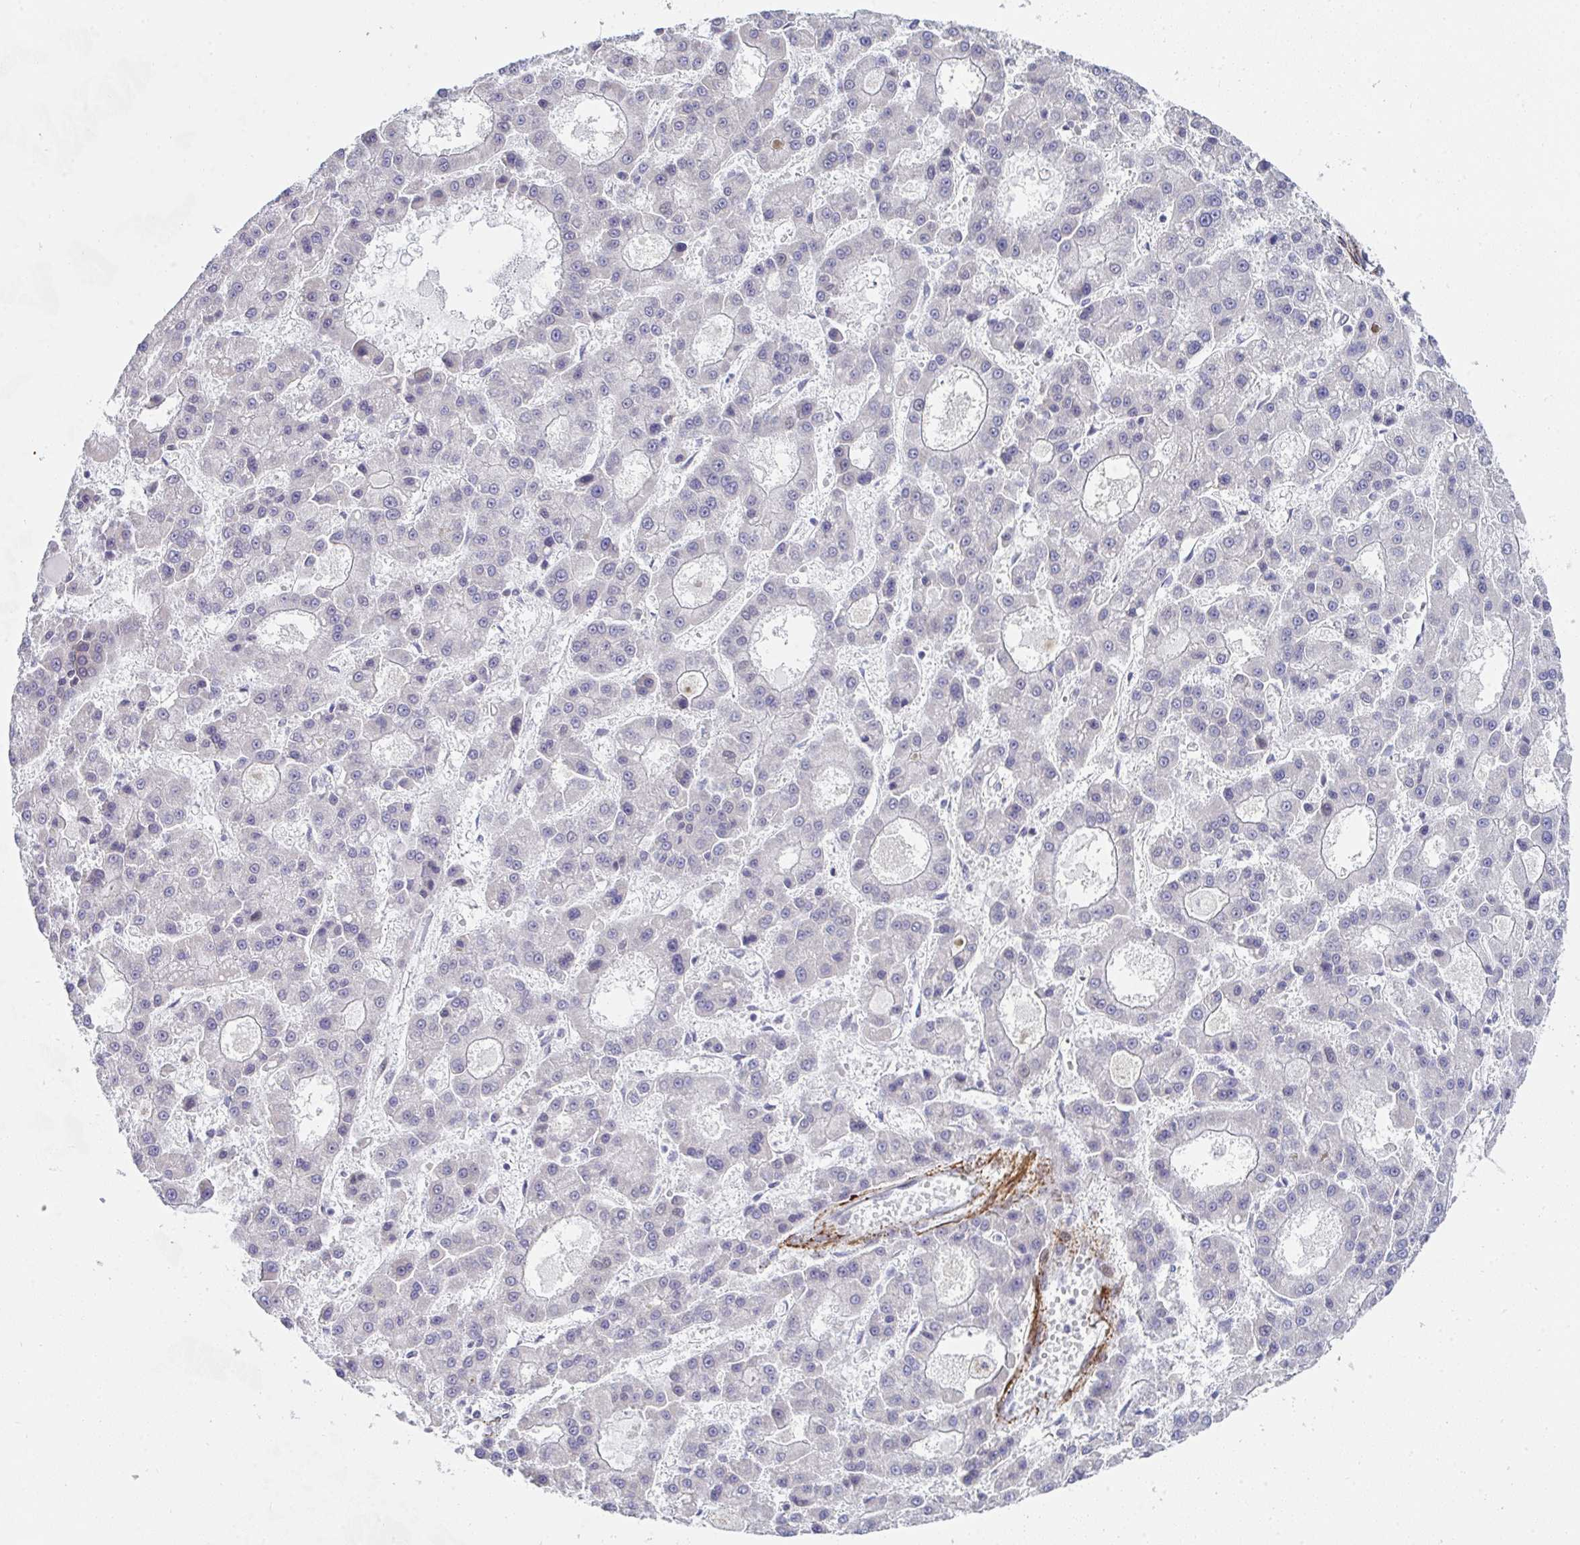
{"staining": {"intensity": "negative", "quantity": "none", "location": "none"}, "tissue": "liver cancer", "cell_type": "Tumor cells", "image_type": "cancer", "snomed": [{"axis": "morphology", "description": "Carcinoma, Hepatocellular, NOS"}, {"axis": "topography", "description": "Liver"}], "caption": "Tumor cells show no significant expression in liver hepatocellular carcinoma.", "gene": "GINS2", "patient": {"sex": "male", "age": 70}}